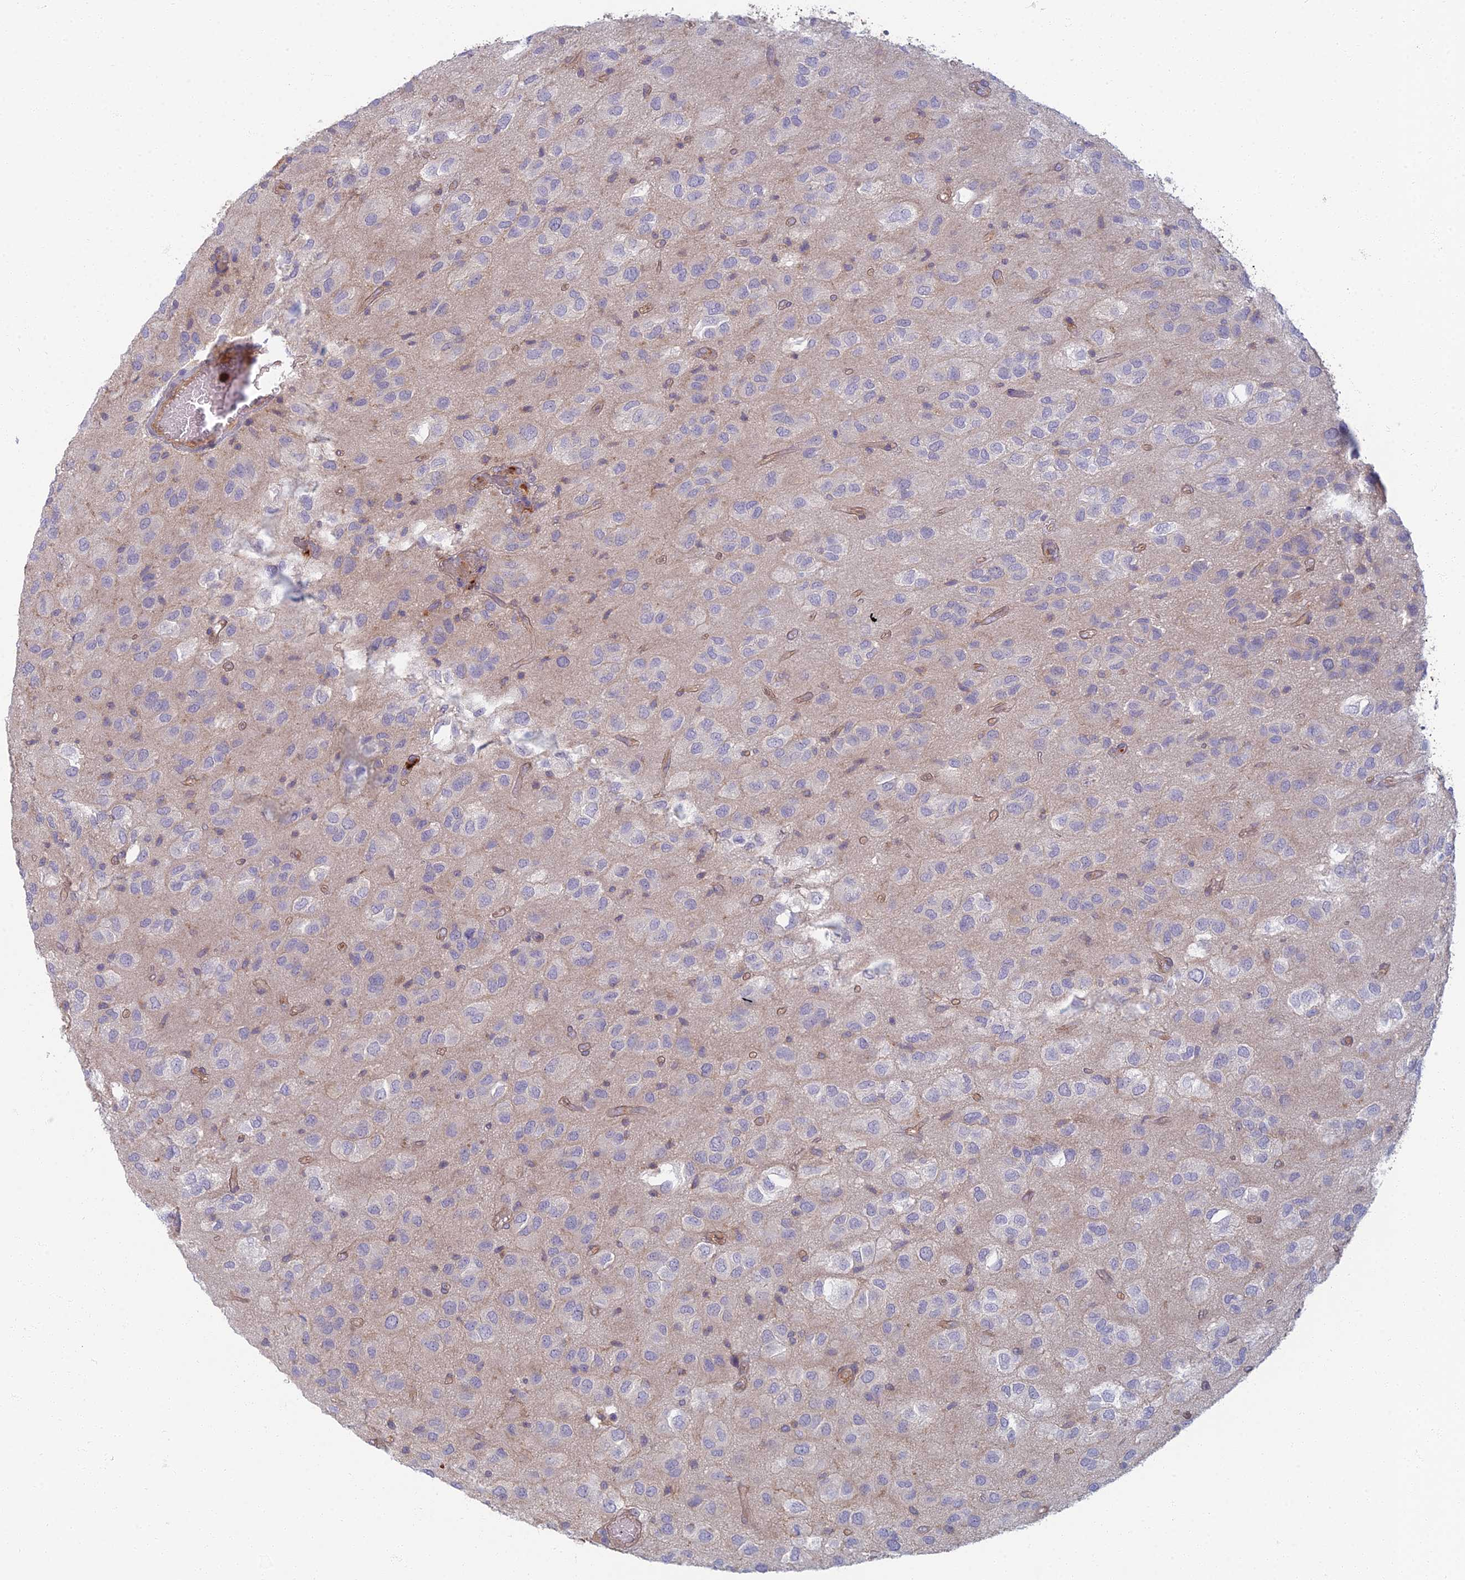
{"staining": {"intensity": "weak", "quantity": "<25%", "location": "cytoplasmic/membranous"}, "tissue": "glioma", "cell_type": "Tumor cells", "image_type": "cancer", "snomed": [{"axis": "morphology", "description": "Glioma, malignant, Low grade"}, {"axis": "topography", "description": "Brain"}], "caption": "This is an immunohistochemistry photomicrograph of glioma. There is no positivity in tumor cells.", "gene": "PROX2", "patient": {"sex": "male", "age": 66}}